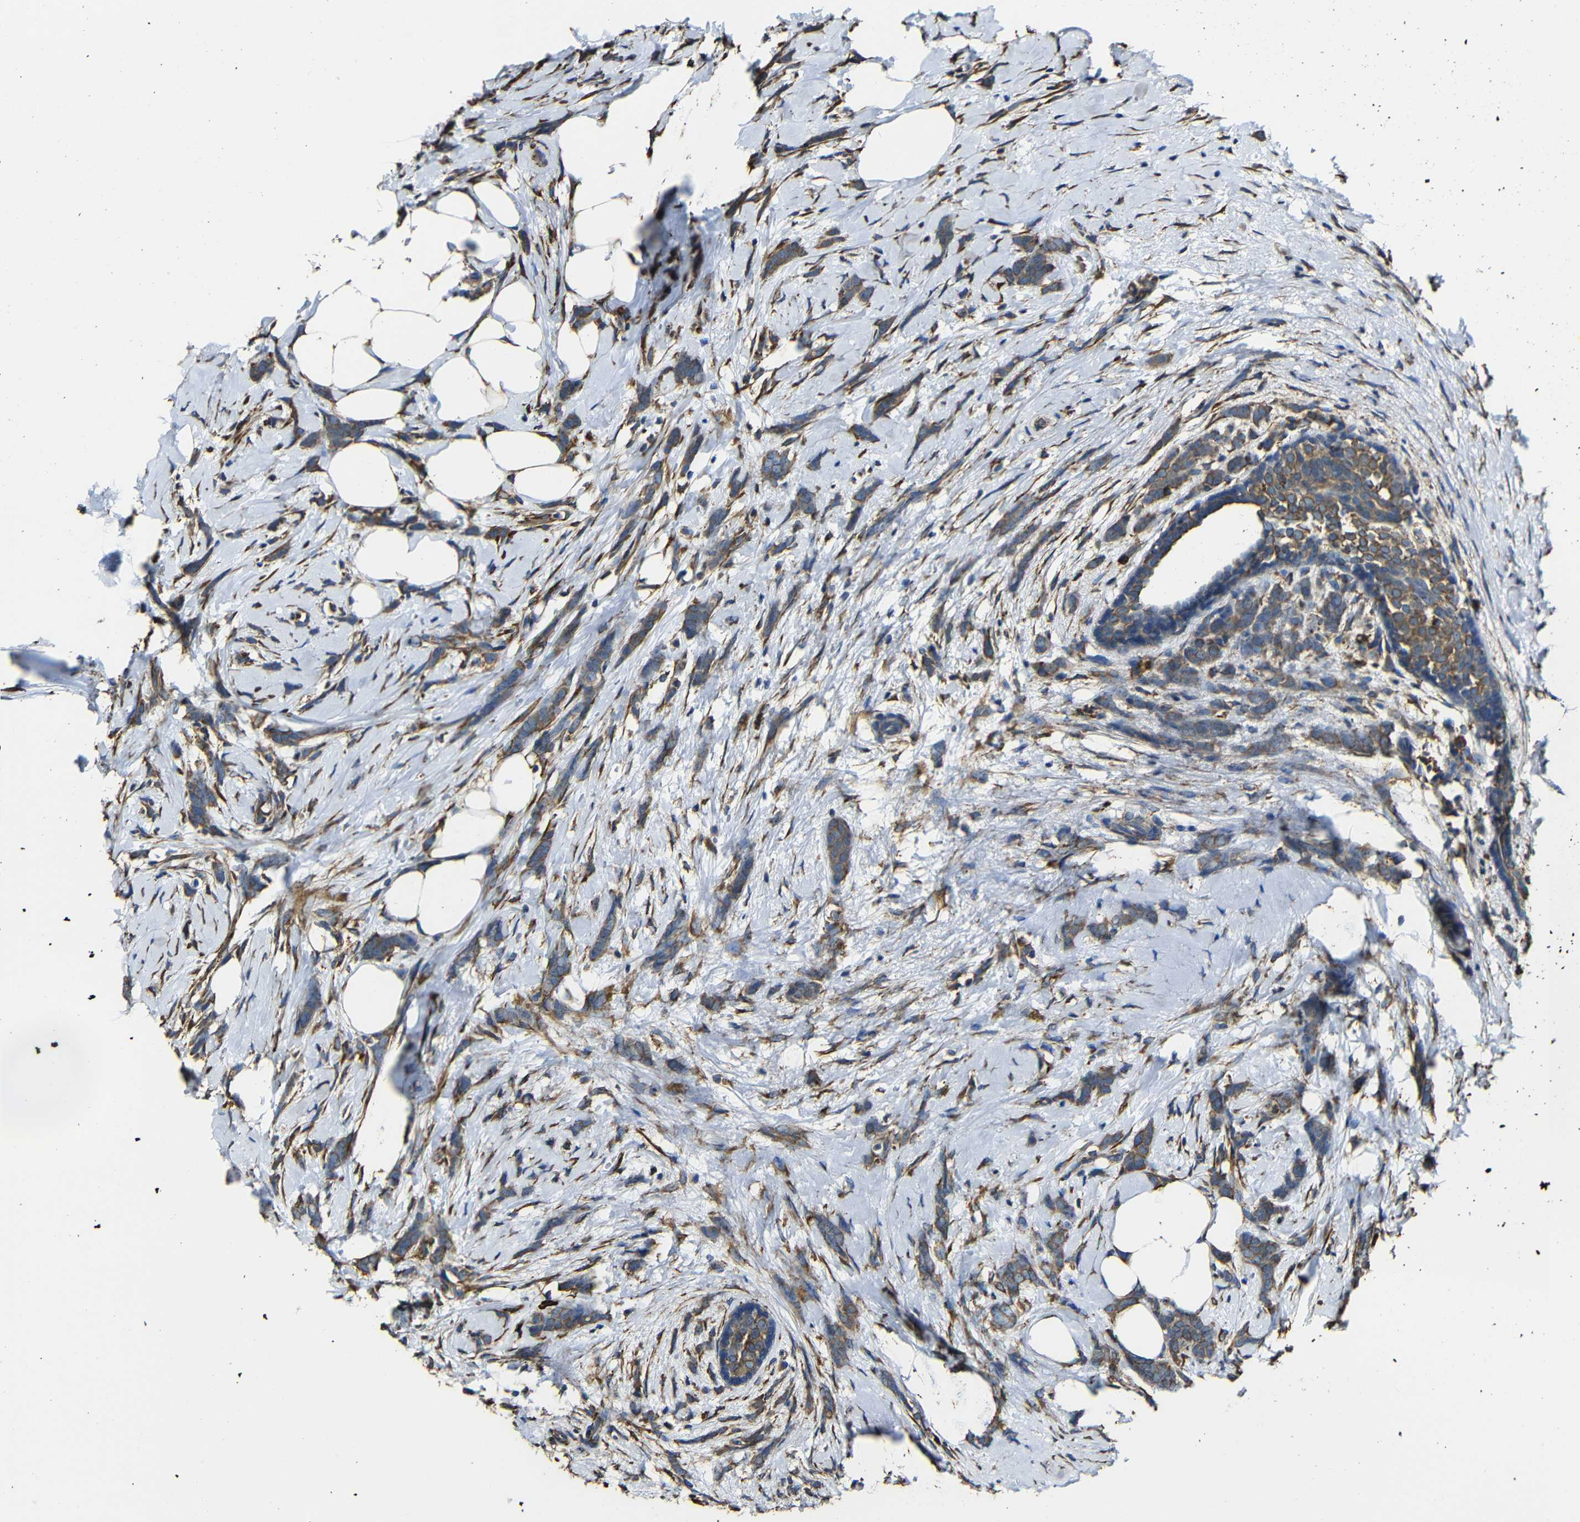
{"staining": {"intensity": "moderate", "quantity": ">75%", "location": "cytoplasmic/membranous"}, "tissue": "breast cancer", "cell_type": "Tumor cells", "image_type": "cancer", "snomed": [{"axis": "morphology", "description": "Lobular carcinoma, in situ"}, {"axis": "morphology", "description": "Lobular carcinoma"}, {"axis": "topography", "description": "Breast"}], "caption": "Human breast cancer stained with a protein marker shows moderate staining in tumor cells.", "gene": "PPIB", "patient": {"sex": "female", "age": 41}}